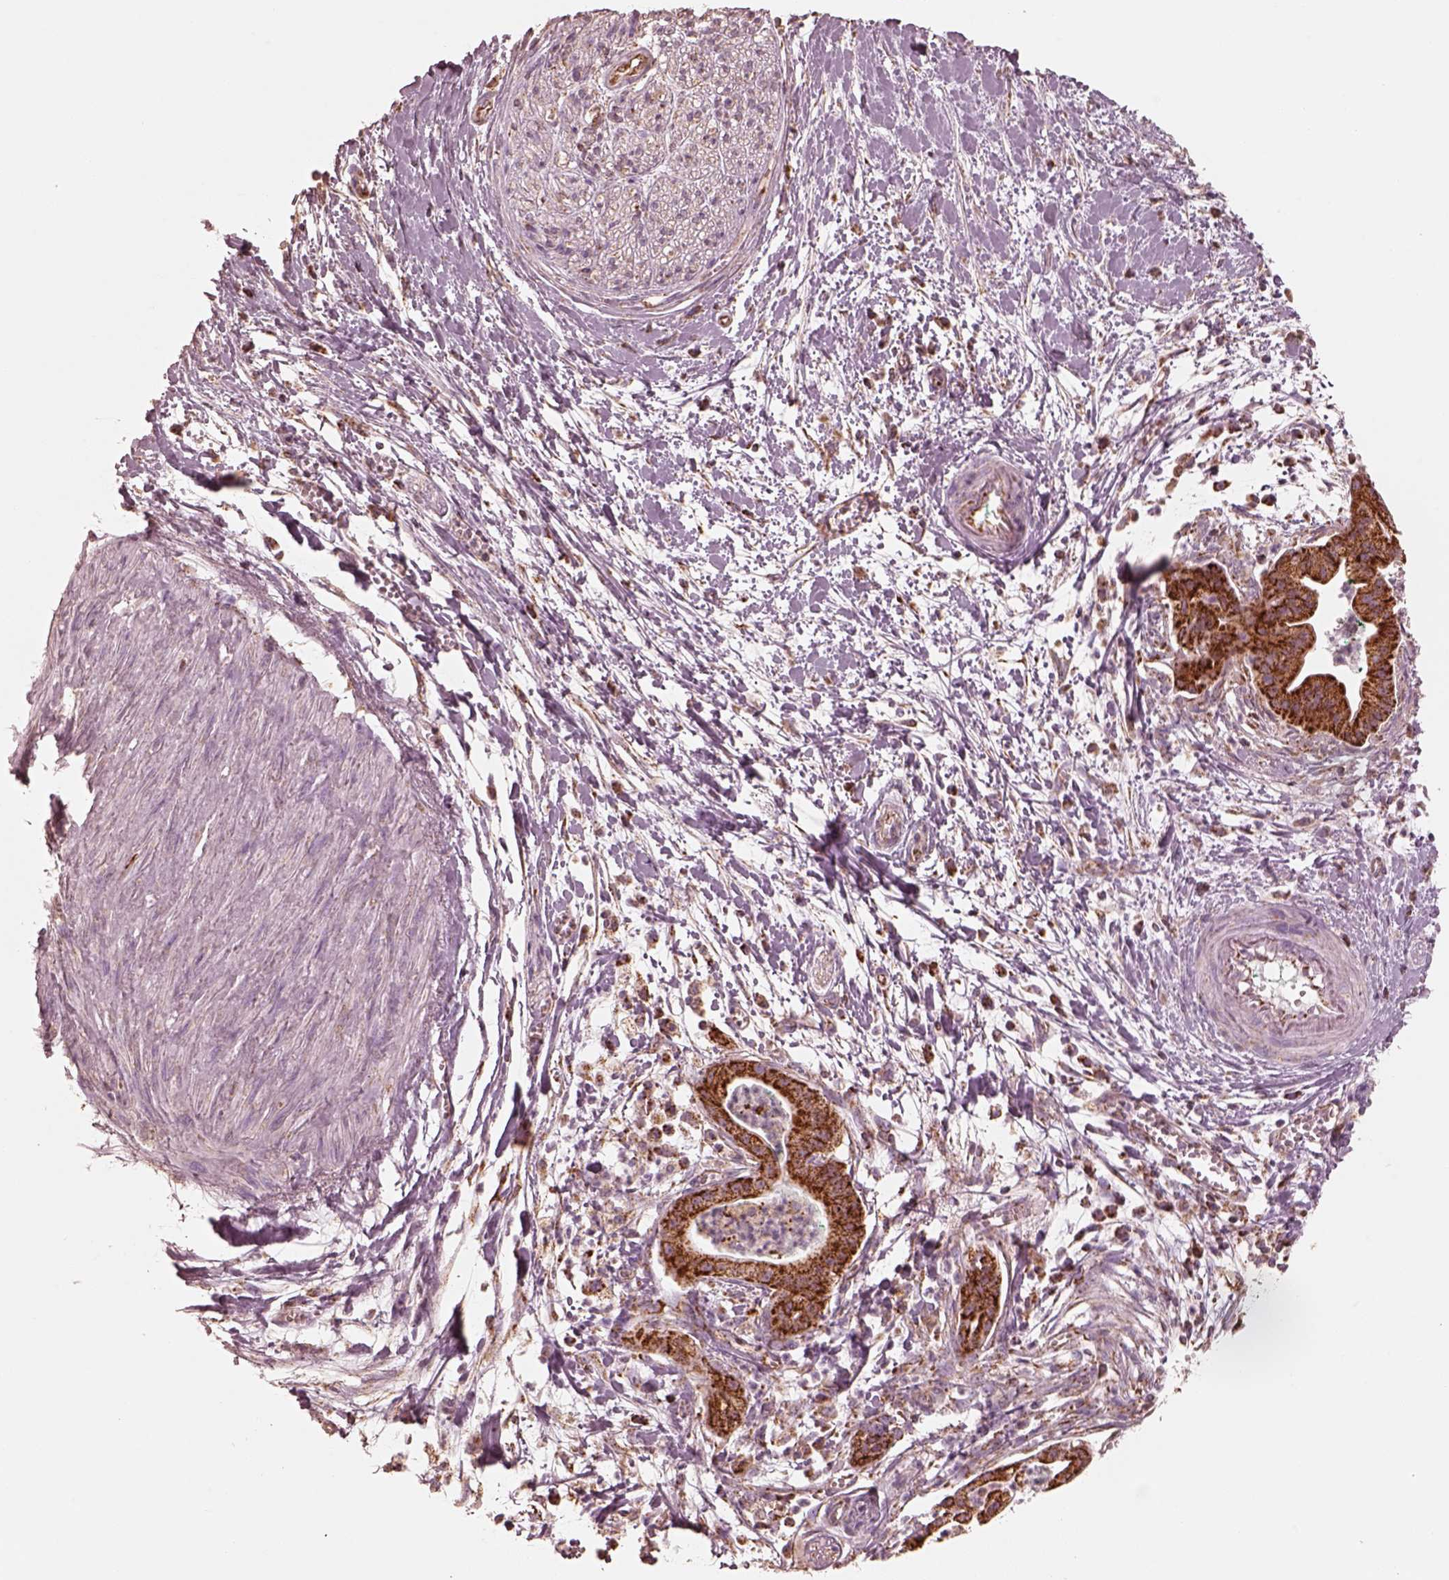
{"staining": {"intensity": "strong", "quantity": ">75%", "location": "cytoplasmic/membranous"}, "tissue": "pancreatic cancer", "cell_type": "Tumor cells", "image_type": "cancer", "snomed": [{"axis": "morphology", "description": "Normal tissue, NOS"}, {"axis": "morphology", "description": "Adenocarcinoma, NOS"}, {"axis": "topography", "description": "Lymph node"}, {"axis": "topography", "description": "Pancreas"}], "caption": "High-power microscopy captured an immunohistochemistry (IHC) histopathology image of pancreatic cancer, revealing strong cytoplasmic/membranous staining in about >75% of tumor cells.", "gene": "ENTPD6", "patient": {"sex": "female", "age": 58}}